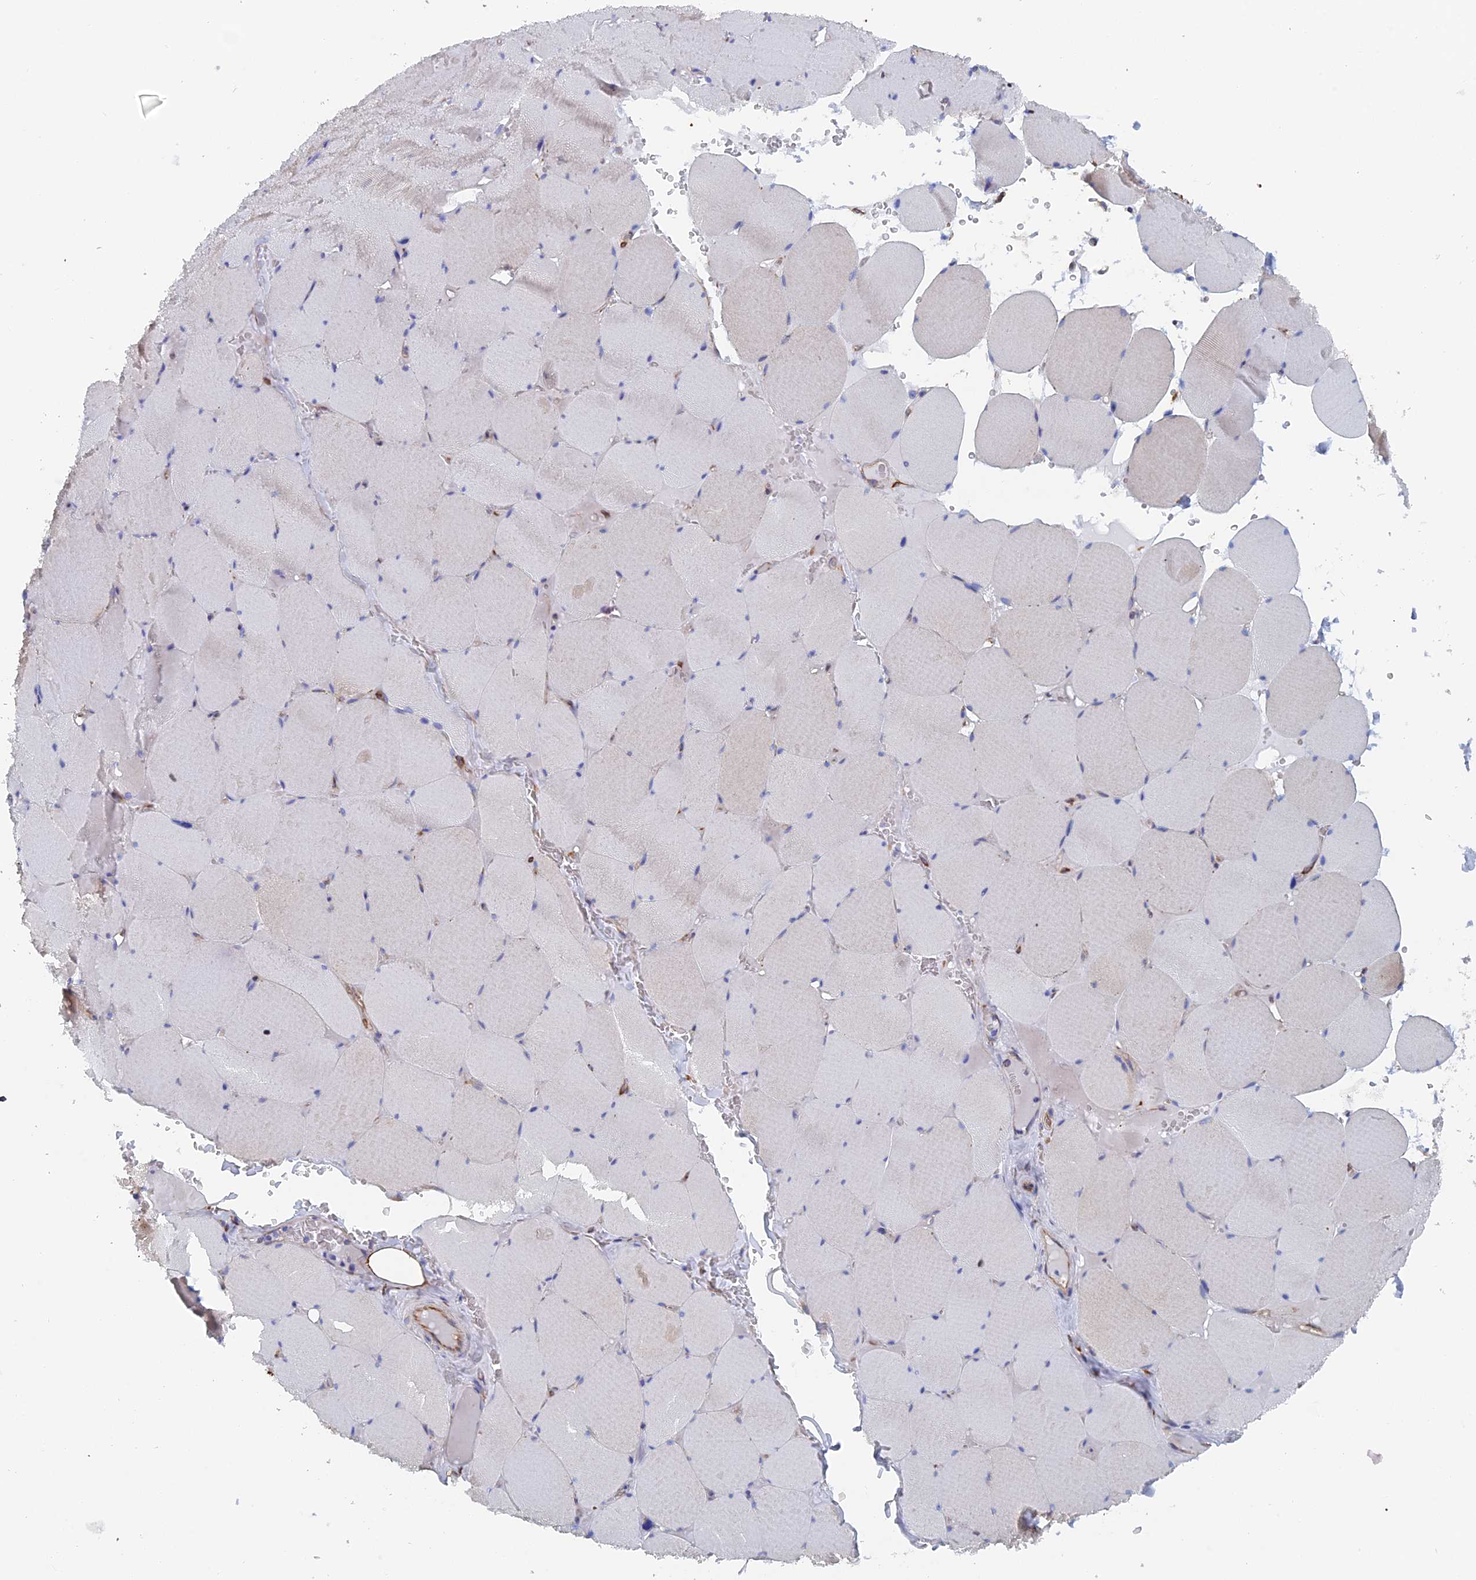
{"staining": {"intensity": "weak", "quantity": "<25%", "location": "cytoplasmic/membranous"}, "tissue": "skeletal muscle", "cell_type": "Myocytes", "image_type": "normal", "snomed": [{"axis": "morphology", "description": "Normal tissue, NOS"}, {"axis": "topography", "description": "Skeletal muscle"}, {"axis": "topography", "description": "Head-Neck"}], "caption": "Myocytes are negative for protein expression in unremarkable human skeletal muscle. The staining was performed using DAB (3,3'-diaminobenzidine) to visualize the protein expression in brown, while the nuclei were stained in blue with hematoxylin (Magnification: 20x).", "gene": "COG7", "patient": {"sex": "male", "age": 66}}